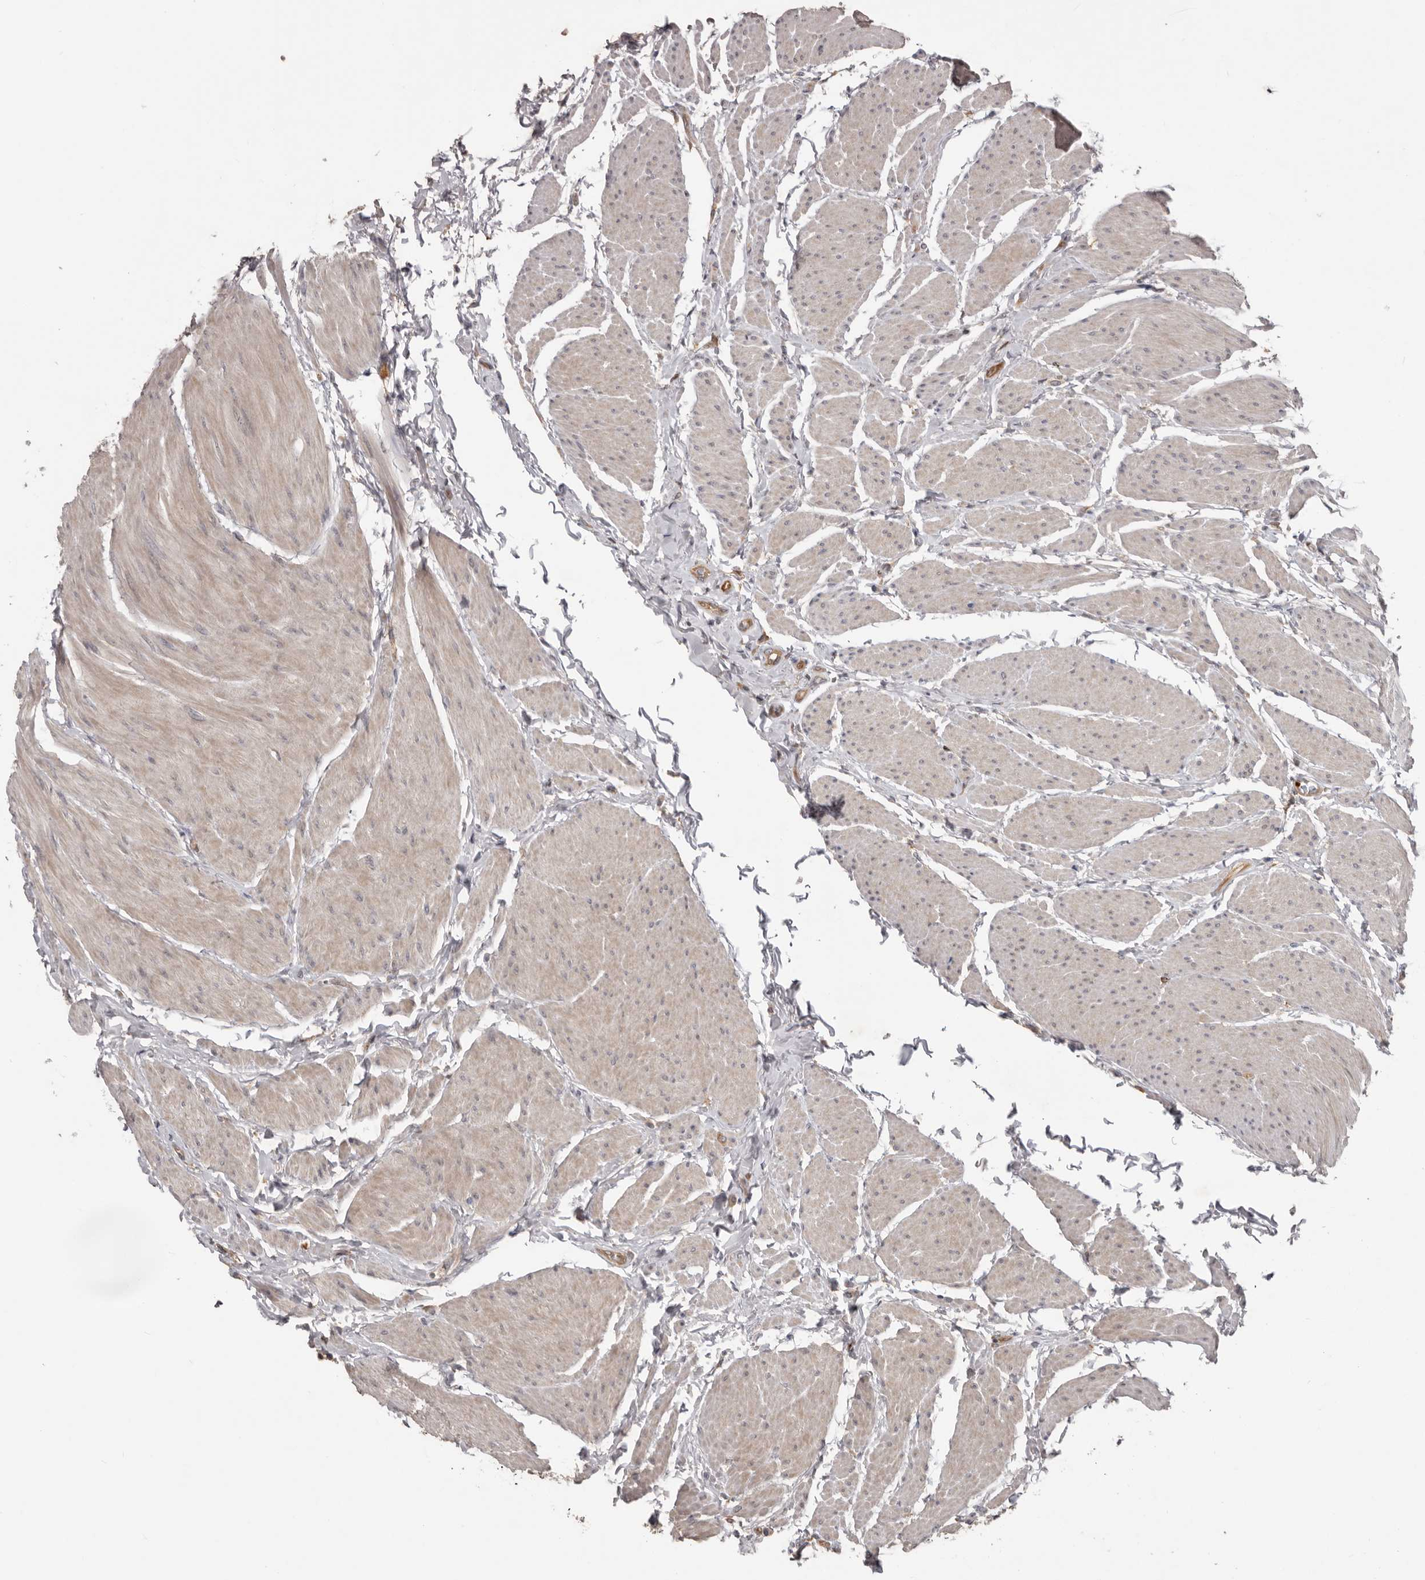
{"staining": {"intensity": "strong", "quantity": "<25%", "location": "nuclear"}, "tissue": "urothelial cancer", "cell_type": "Tumor cells", "image_type": "cancer", "snomed": [{"axis": "morphology", "description": "Urothelial carcinoma, High grade"}, {"axis": "topography", "description": "Urinary bladder"}], "caption": "Protein staining shows strong nuclear positivity in about <25% of tumor cells in urothelial cancer. The staining was performed using DAB to visualize the protein expression in brown, while the nuclei were stained in blue with hematoxylin (Magnification: 20x).", "gene": "CDCA8", "patient": {"sex": "male", "age": 50}}